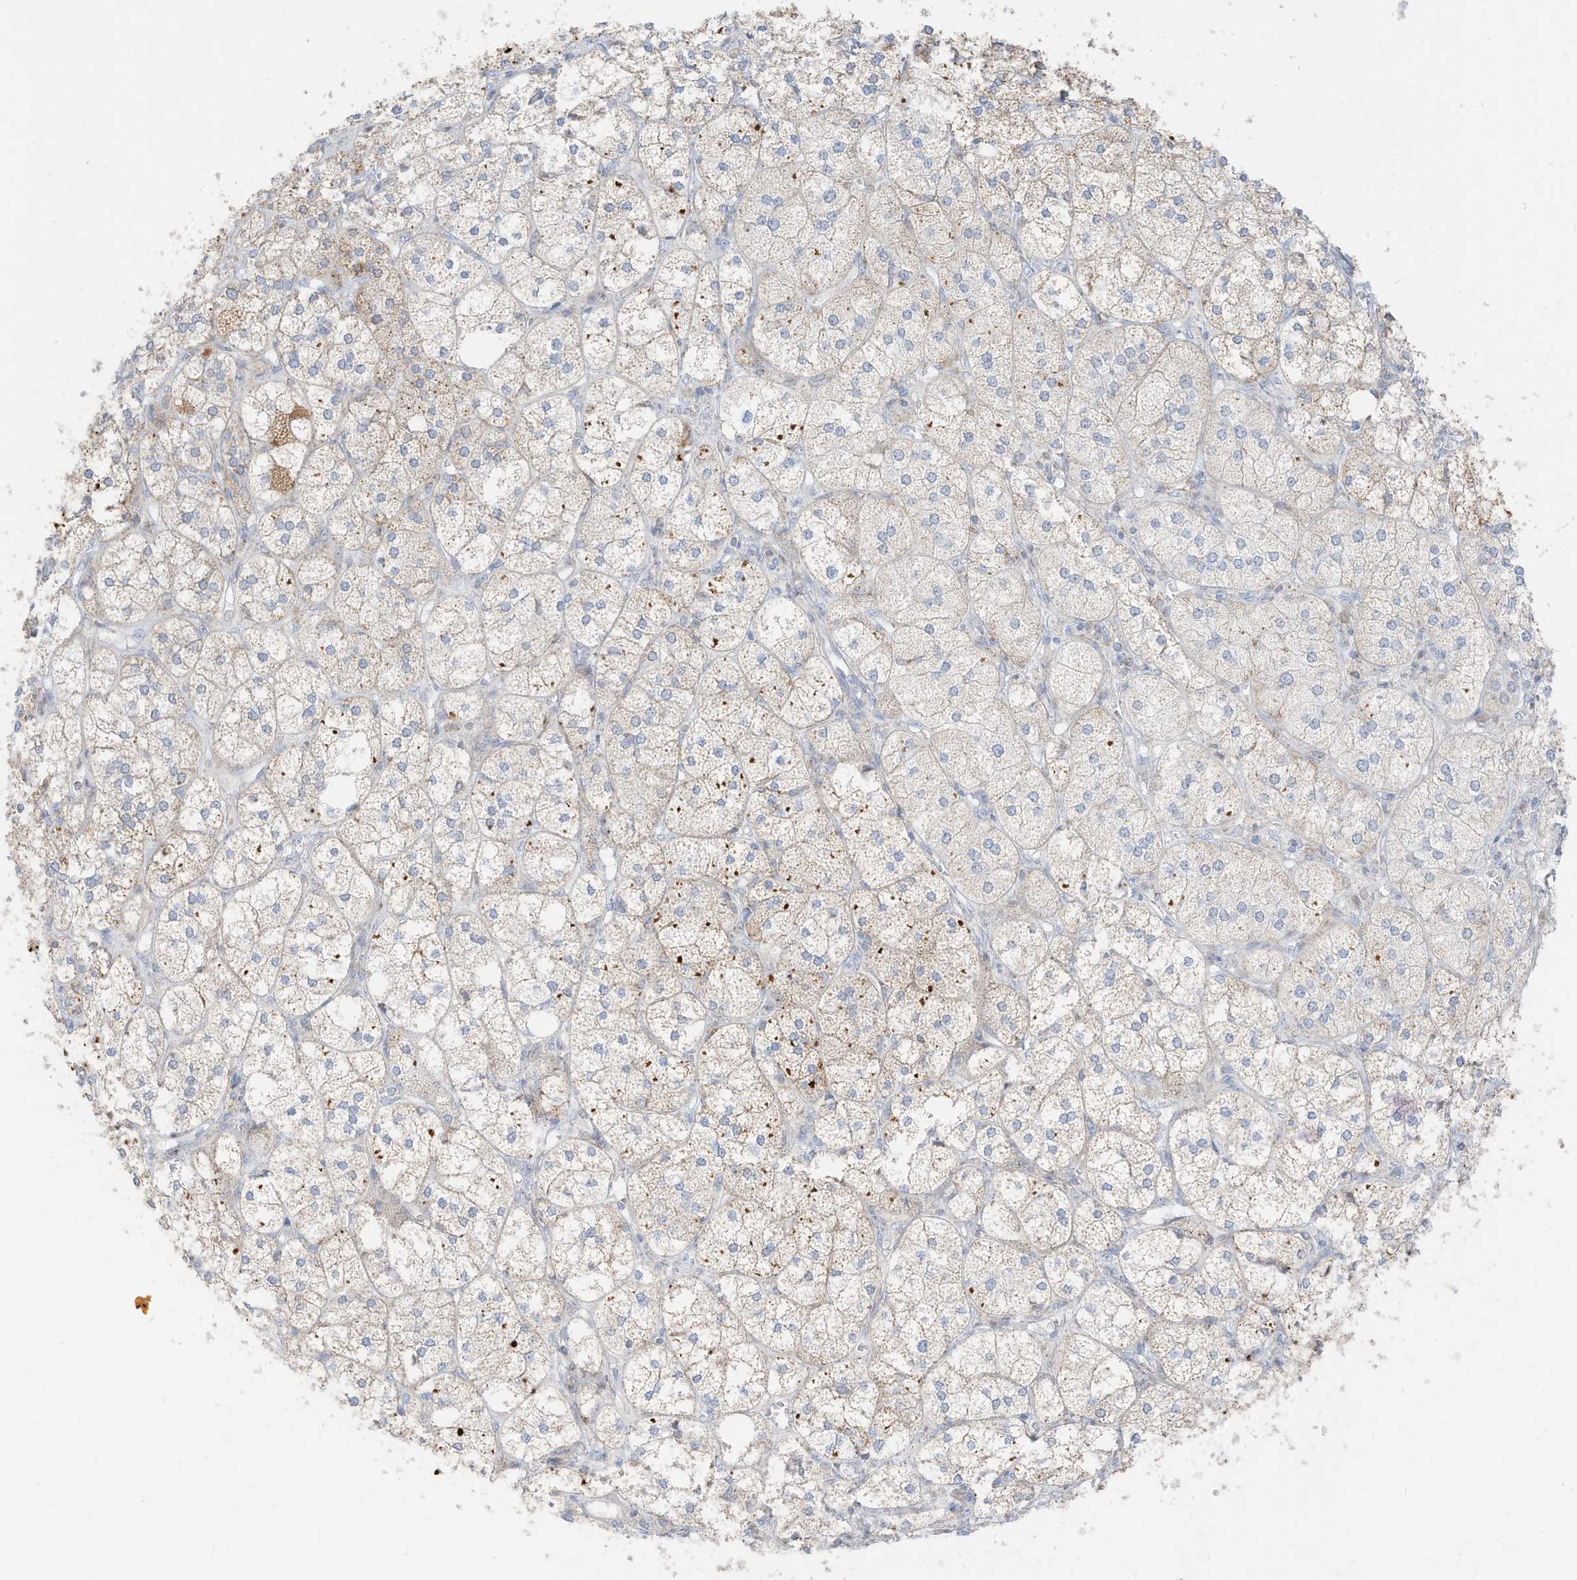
{"staining": {"intensity": "moderate", "quantity": ">75%", "location": "cytoplasmic/membranous"}, "tissue": "adrenal gland", "cell_type": "Glandular cells", "image_type": "normal", "snomed": [{"axis": "morphology", "description": "Normal tissue, NOS"}, {"axis": "topography", "description": "Adrenal gland"}], "caption": "Approximately >75% of glandular cells in benign adrenal gland demonstrate moderate cytoplasmic/membranous protein expression as visualized by brown immunohistochemical staining.", "gene": "ETHE1", "patient": {"sex": "female", "age": 61}}